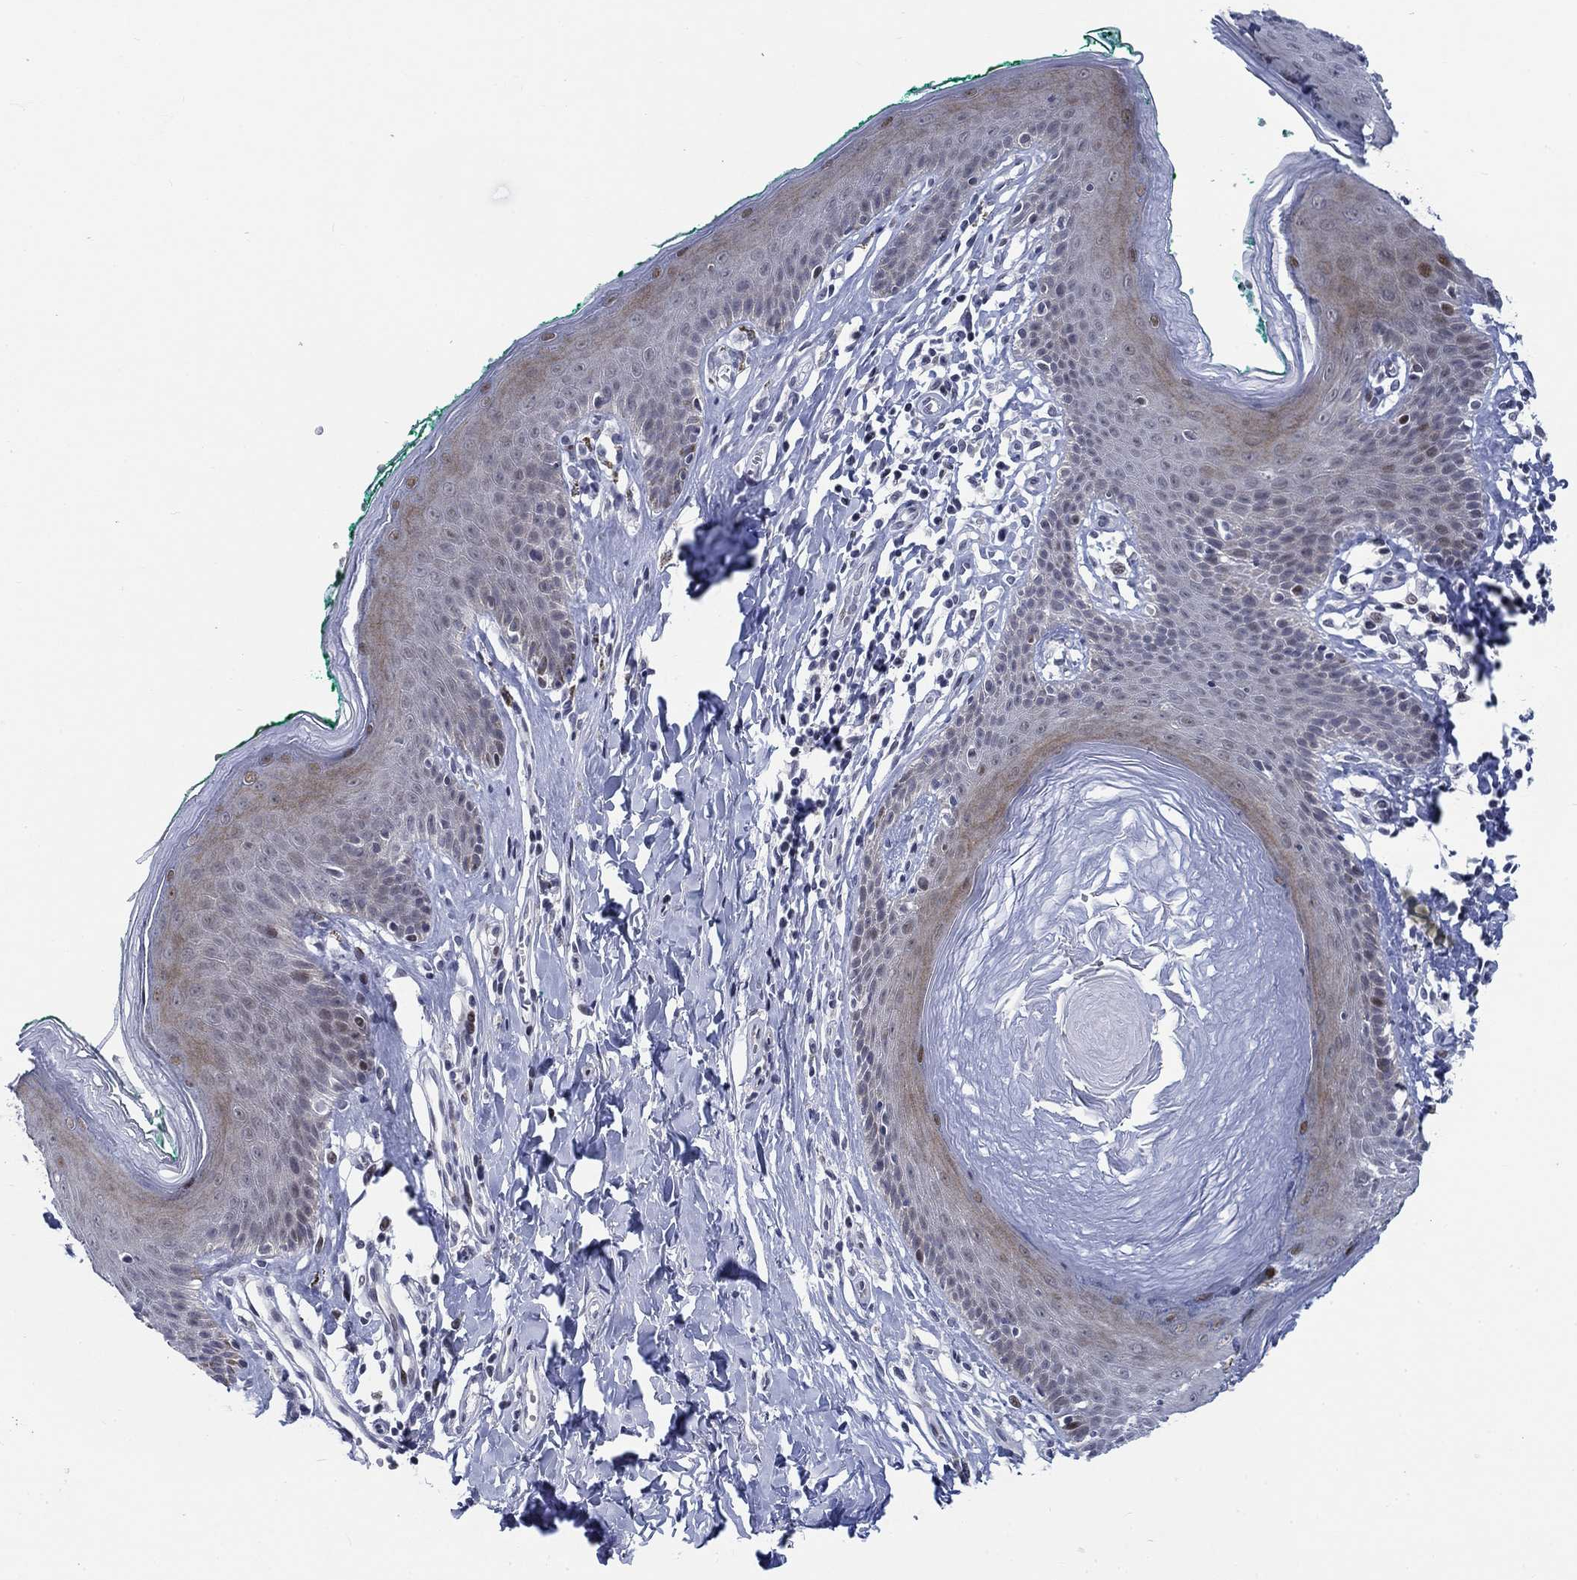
{"staining": {"intensity": "moderate", "quantity": "<25%", "location": "nuclear"}, "tissue": "skin", "cell_type": "Epidermal cells", "image_type": "normal", "snomed": [{"axis": "morphology", "description": "Normal tissue, NOS"}, {"axis": "topography", "description": "Vulva"}], "caption": "High-power microscopy captured an immunohistochemistry (IHC) micrograph of benign skin, revealing moderate nuclear staining in about <25% of epidermal cells. (DAB IHC, brown staining for protein, blue staining for nuclei).", "gene": "NEU3", "patient": {"sex": "female", "age": 66}}